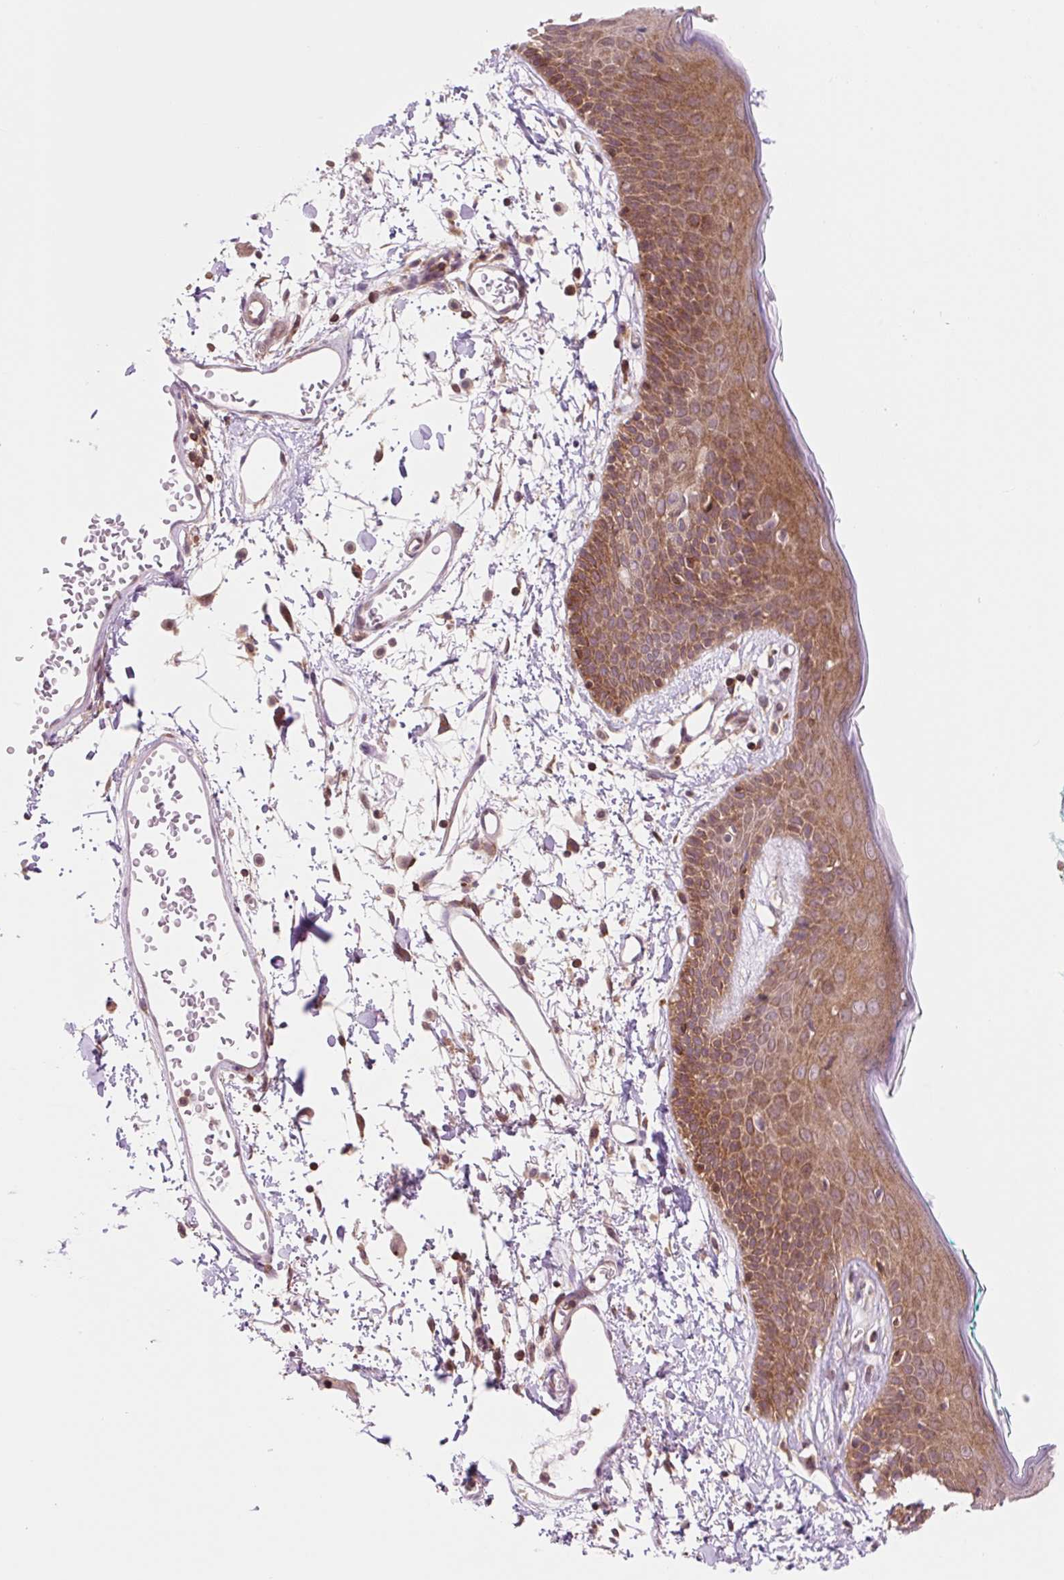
{"staining": {"intensity": "moderate", "quantity": "25%-75%", "location": "cytoplasmic/membranous"}, "tissue": "skin", "cell_type": "Fibroblasts", "image_type": "normal", "snomed": [{"axis": "morphology", "description": "Normal tissue, NOS"}, {"axis": "topography", "description": "Skin"}], "caption": "A photomicrograph of skin stained for a protein displays moderate cytoplasmic/membranous brown staining in fibroblasts.", "gene": "VPS4A", "patient": {"sex": "male", "age": 79}}